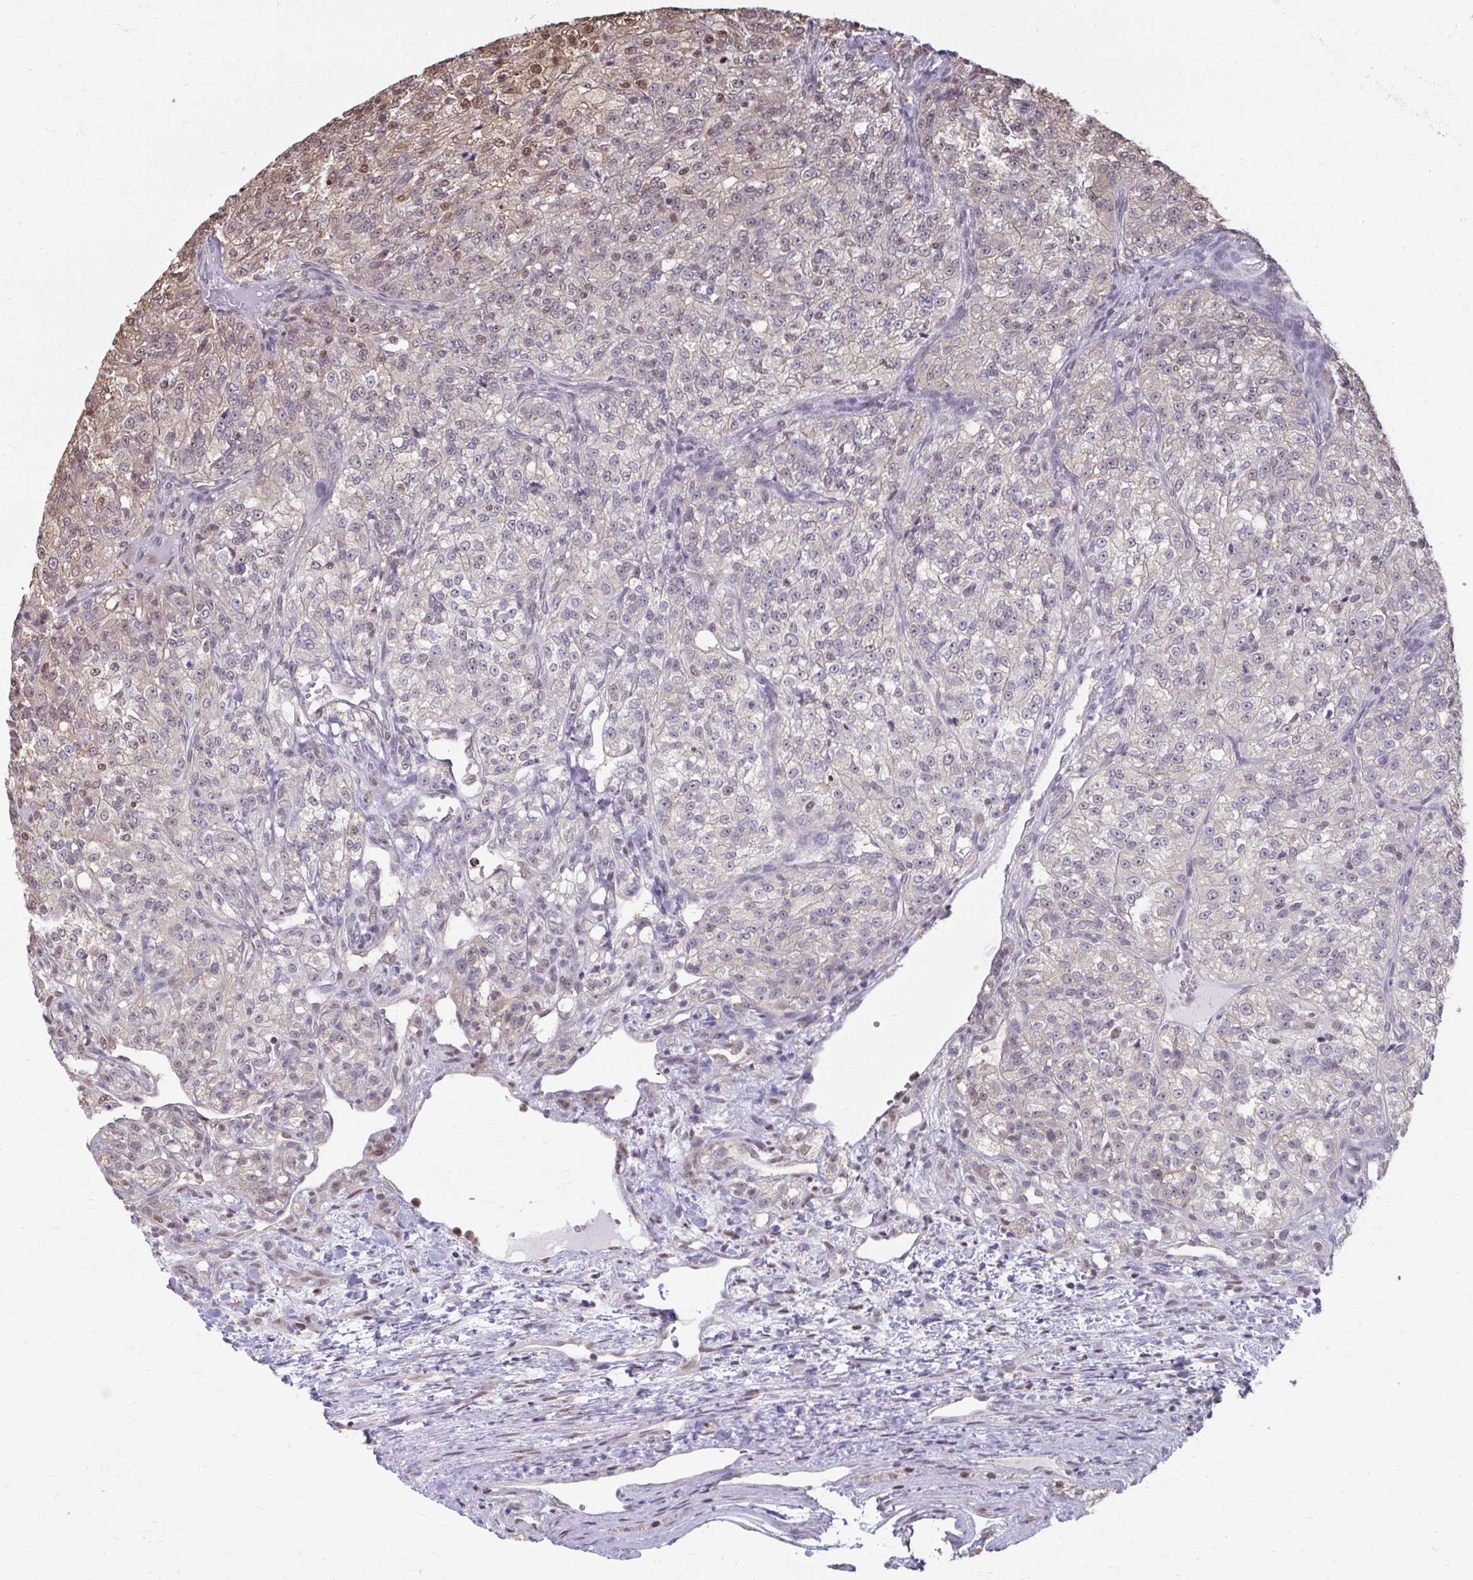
{"staining": {"intensity": "weak", "quantity": "<25%", "location": "nuclear"}, "tissue": "renal cancer", "cell_type": "Tumor cells", "image_type": "cancer", "snomed": [{"axis": "morphology", "description": "Adenocarcinoma, NOS"}, {"axis": "topography", "description": "Kidney"}], "caption": "Immunohistochemistry photomicrograph of neoplastic tissue: human renal cancer stained with DAB (3,3'-diaminobenzidine) shows no significant protein positivity in tumor cells. The staining is performed using DAB brown chromogen with nuclei counter-stained in using hematoxylin.", "gene": "ING4", "patient": {"sex": "female", "age": 63}}